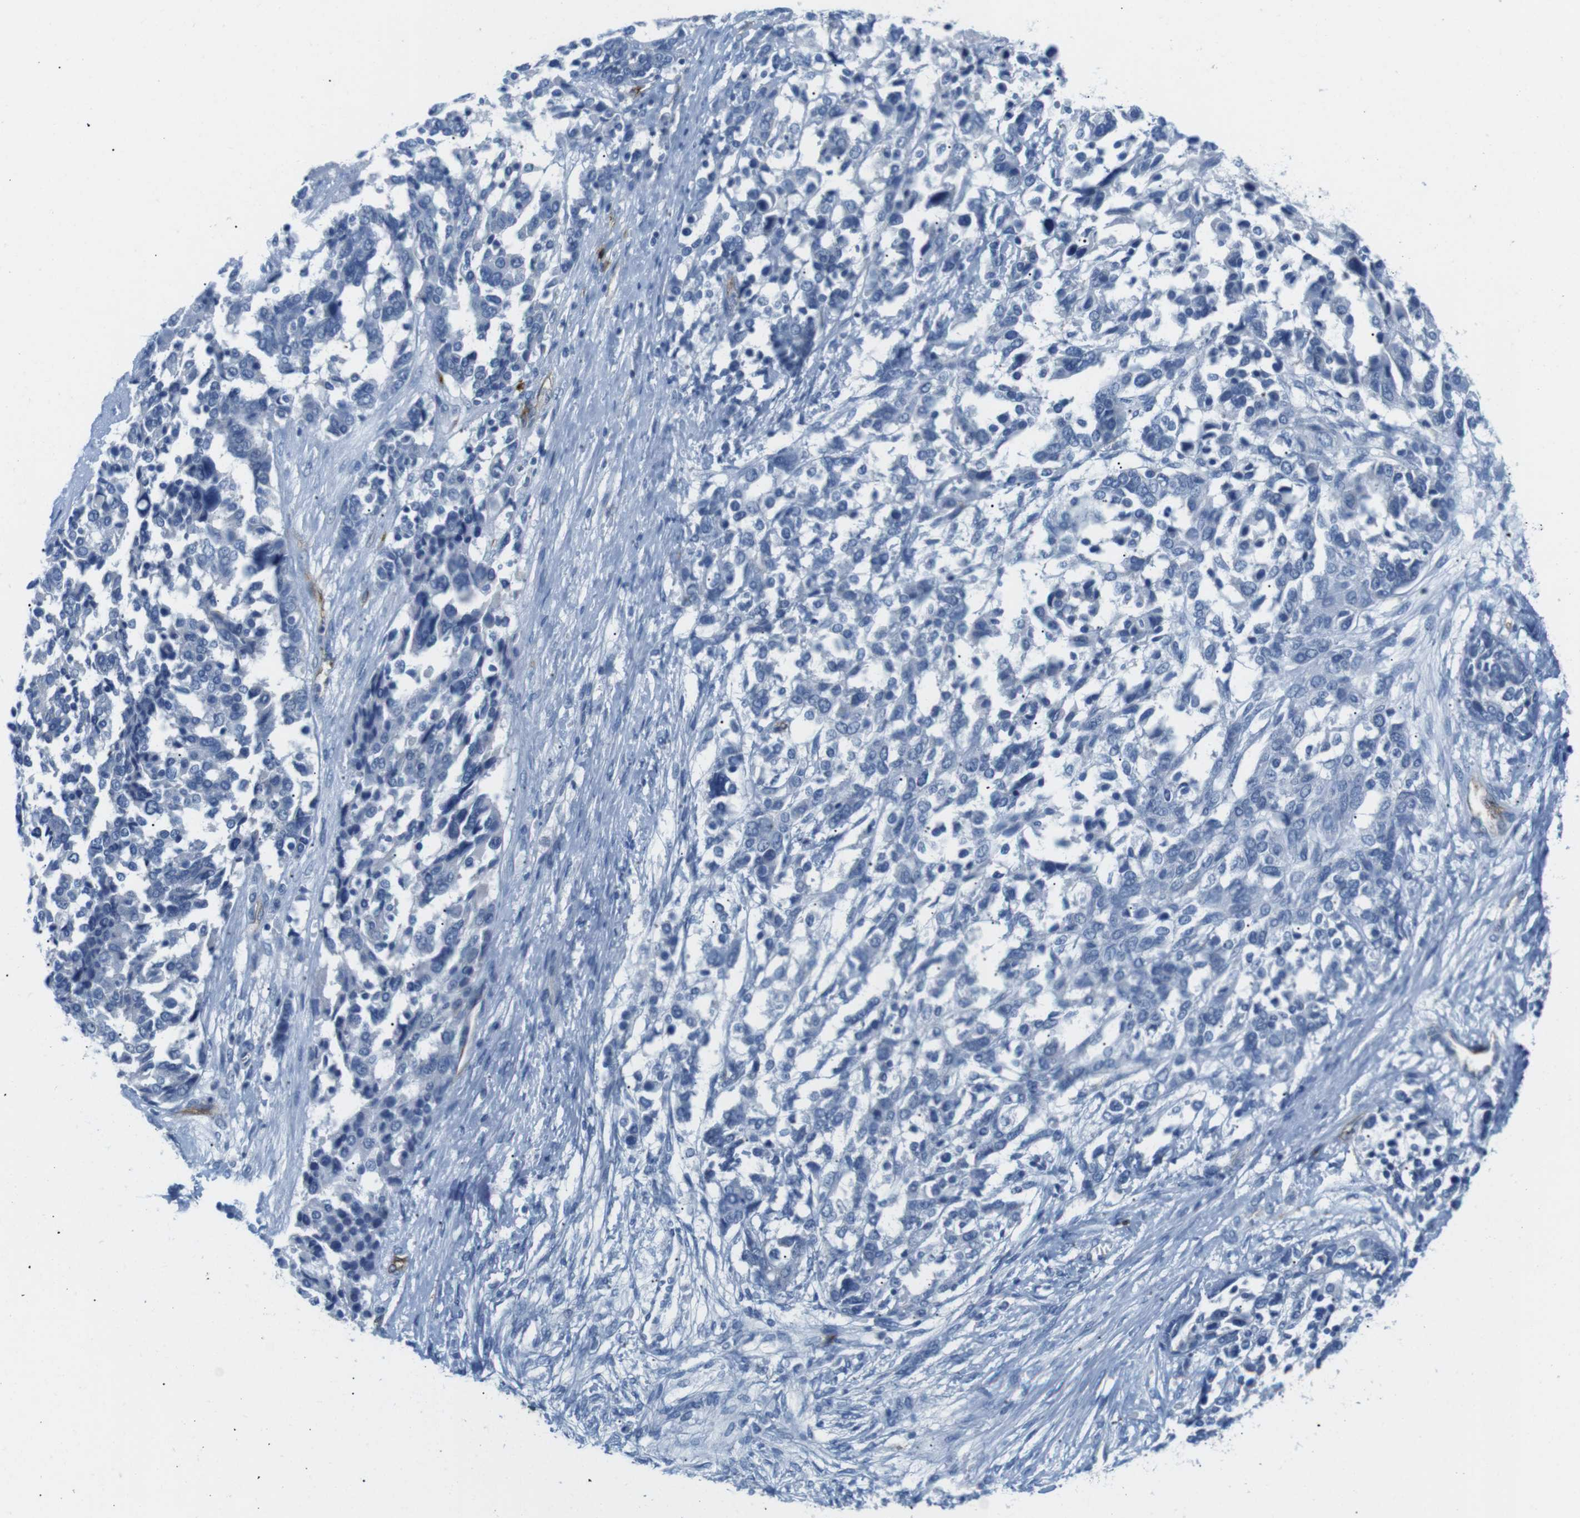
{"staining": {"intensity": "negative", "quantity": "none", "location": "none"}, "tissue": "ovarian cancer", "cell_type": "Tumor cells", "image_type": "cancer", "snomed": [{"axis": "morphology", "description": "Cystadenocarcinoma, serous, NOS"}, {"axis": "topography", "description": "Ovary"}], "caption": "Human ovarian cancer stained for a protein using IHC reveals no positivity in tumor cells.", "gene": "TNFRSF4", "patient": {"sex": "female", "age": 44}}